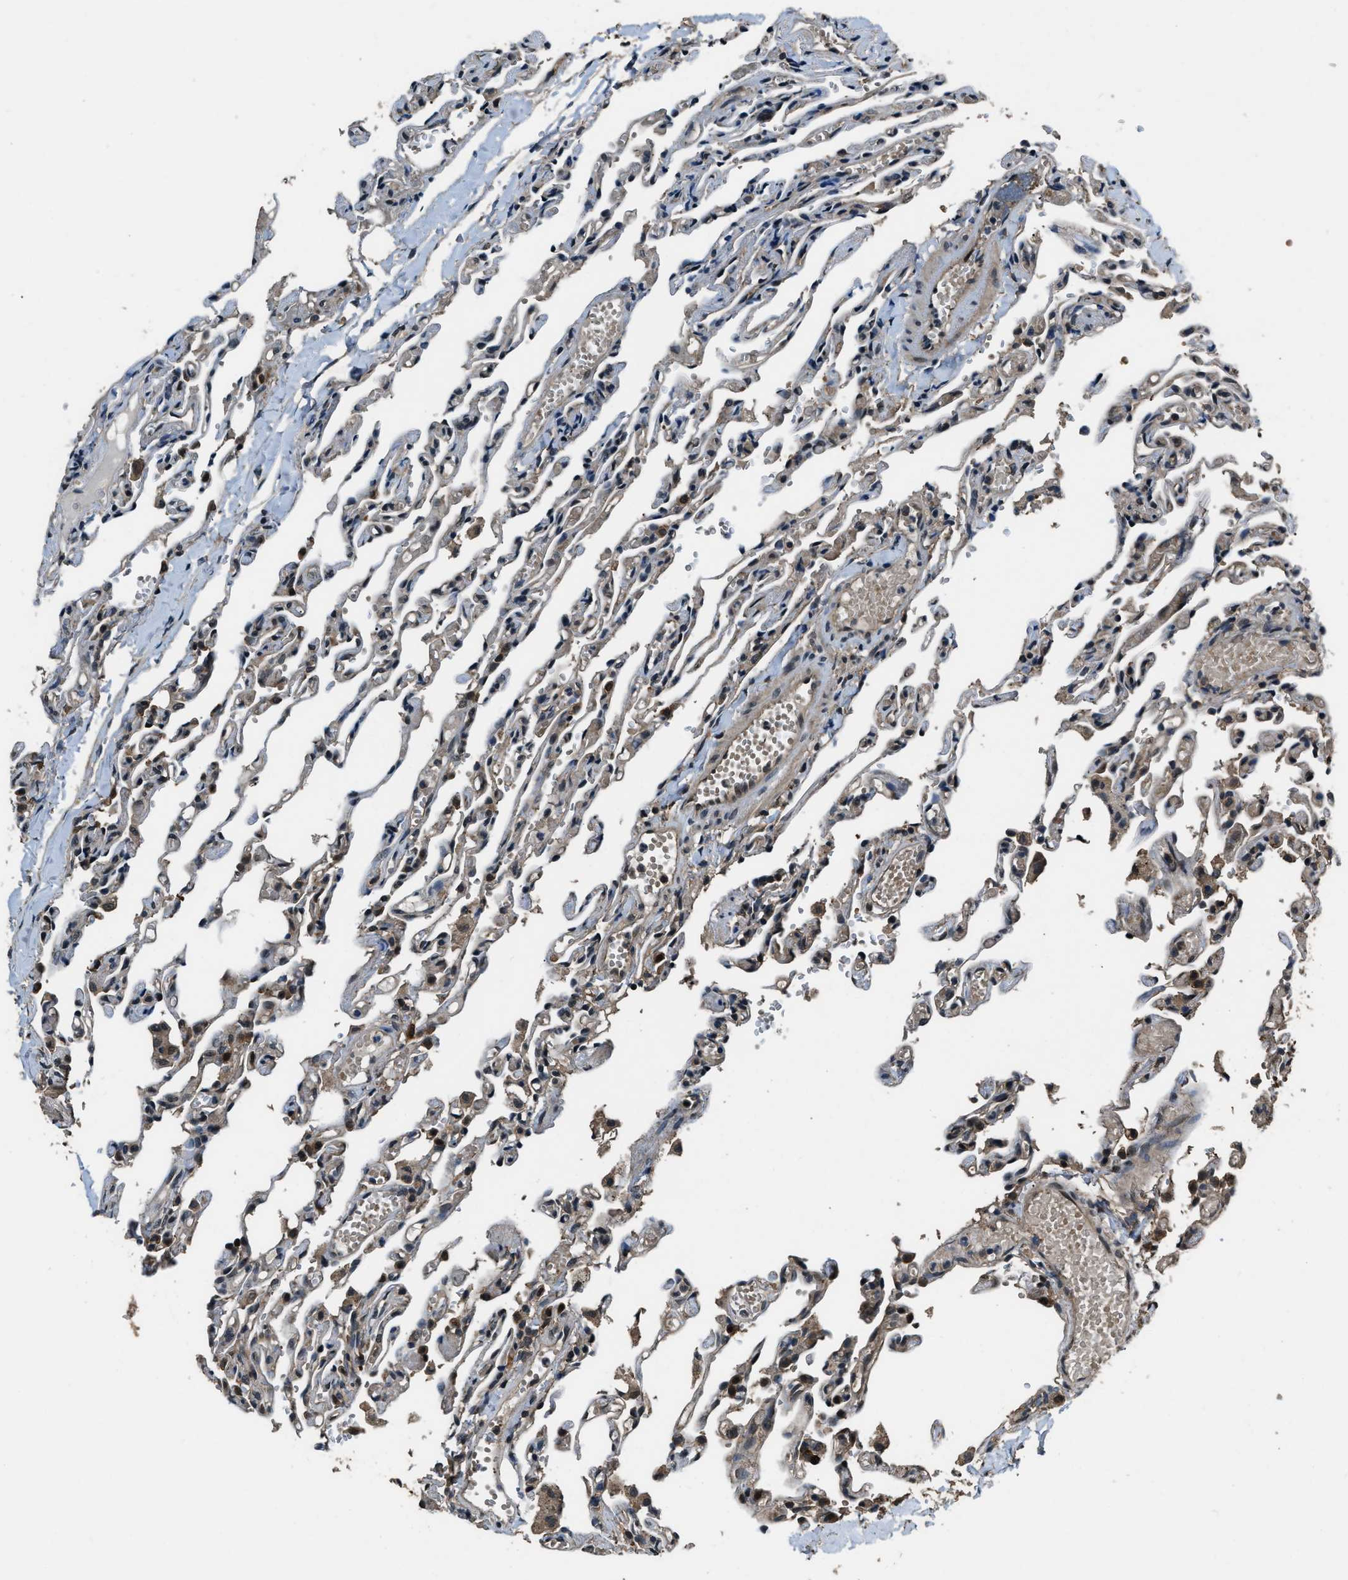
{"staining": {"intensity": "weak", "quantity": ">75%", "location": "cytoplasmic/membranous"}, "tissue": "lung", "cell_type": "Alveolar cells", "image_type": "normal", "snomed": [{"axis": "morphology", "description": "Normal tissue, NOS"}, {"axis": "topography", "description": "Lung"}], "caption": "DAB (3,3'-diaminobenzidine) immunohistochemical staining of benign human lung displays weak cytoplasmic/membranous protein positivity in approximately >75% of alveolar cells.", "gene": "NUDCD3", "patient": {"sex": "male", "age": 21}}